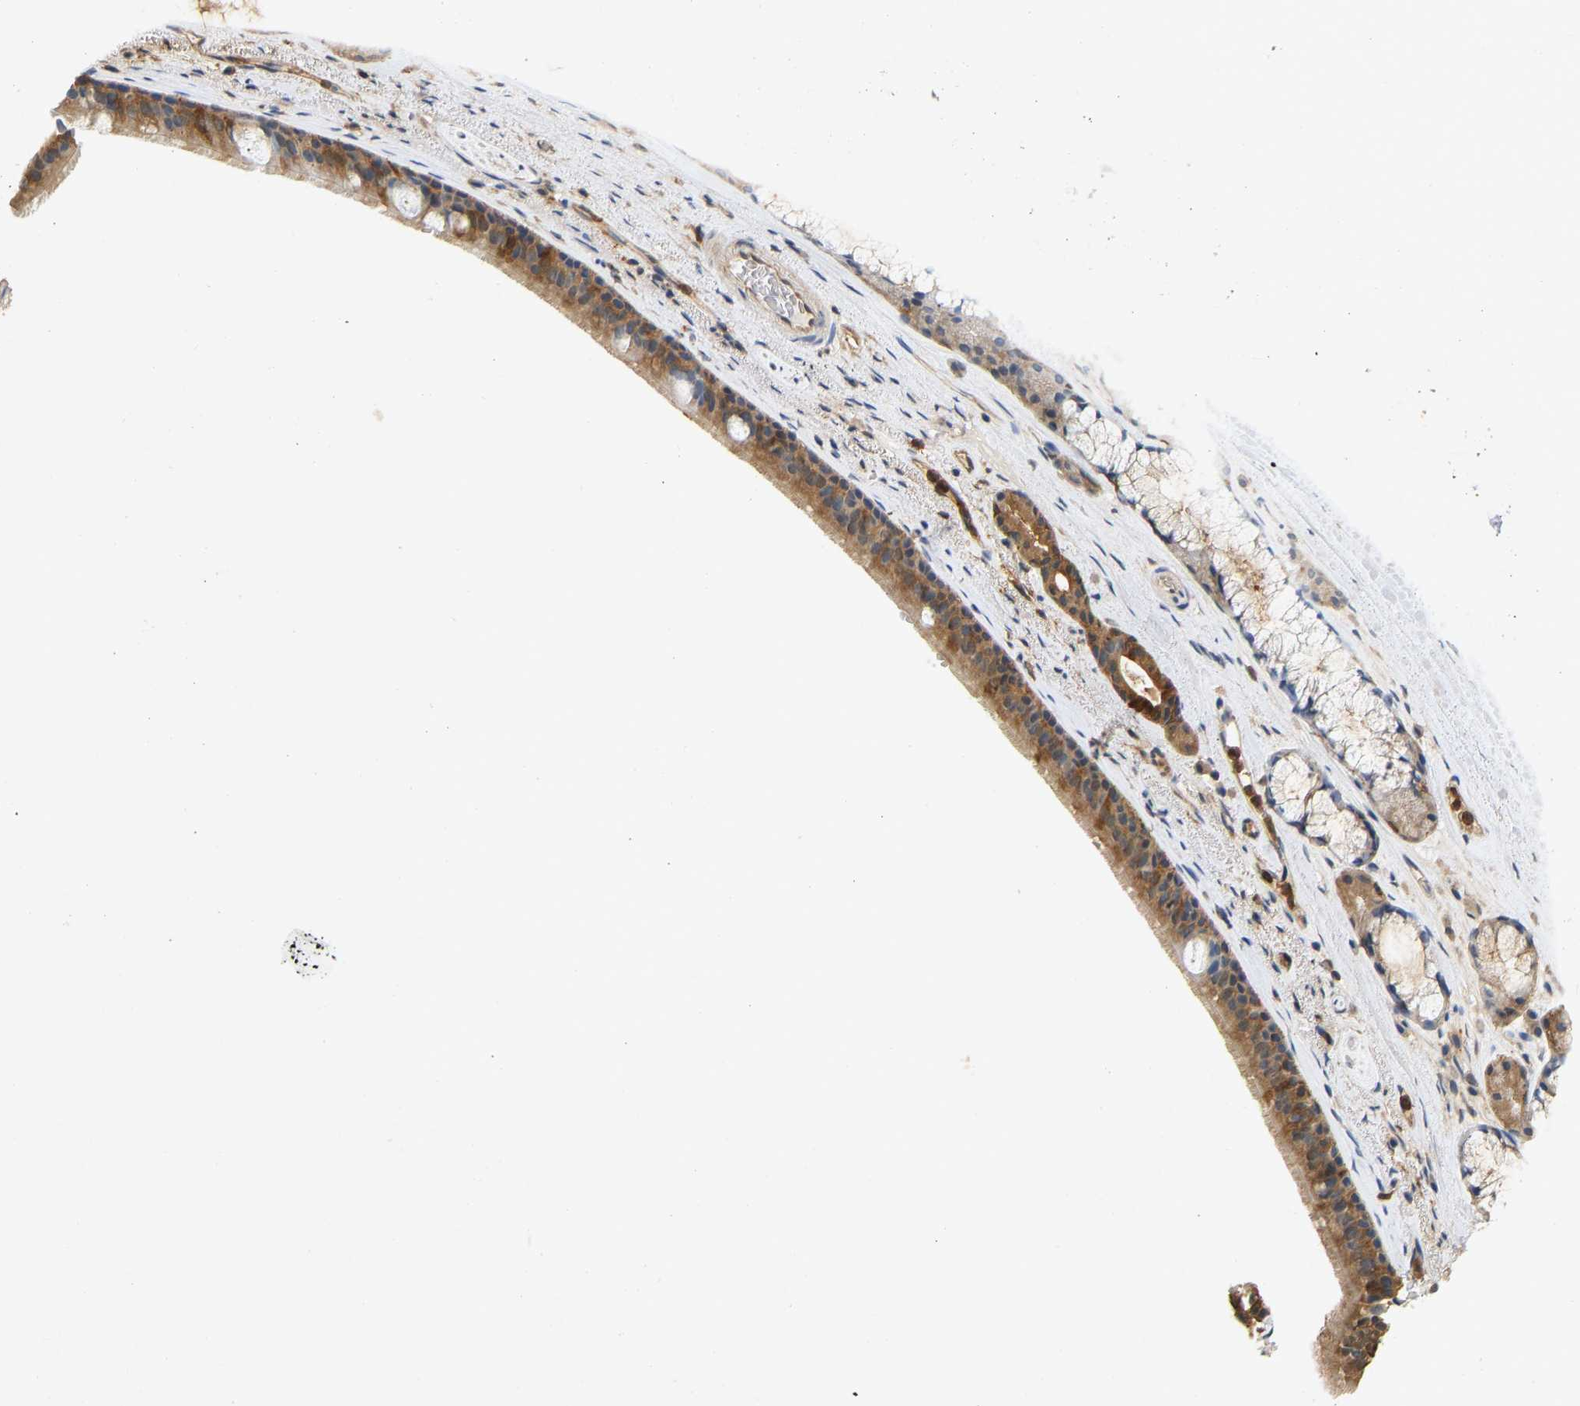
{"staining": {"intensity": "moderate", "quantity": ">75%", "location": "cytoplasmic/membranous"}, "tissue": "bronchus", "cell_type": "Respiratory epithelial cells", "image_type": "normal", "snomed": [{"axis": "morphology", "description": "Normal tissue, NOS"}, {"axis": "topography", "description": "Cartilage tissue"}], "caption": "A high-resolution micrograph shows immunohistochemistry staining of benign bronchus, which displays moderate cytoplasmic/membranous positivity in about >75% of respiratory epithelial cells.", "gene": "ENO1", "patient": {"sex": "female", "age": 63}}